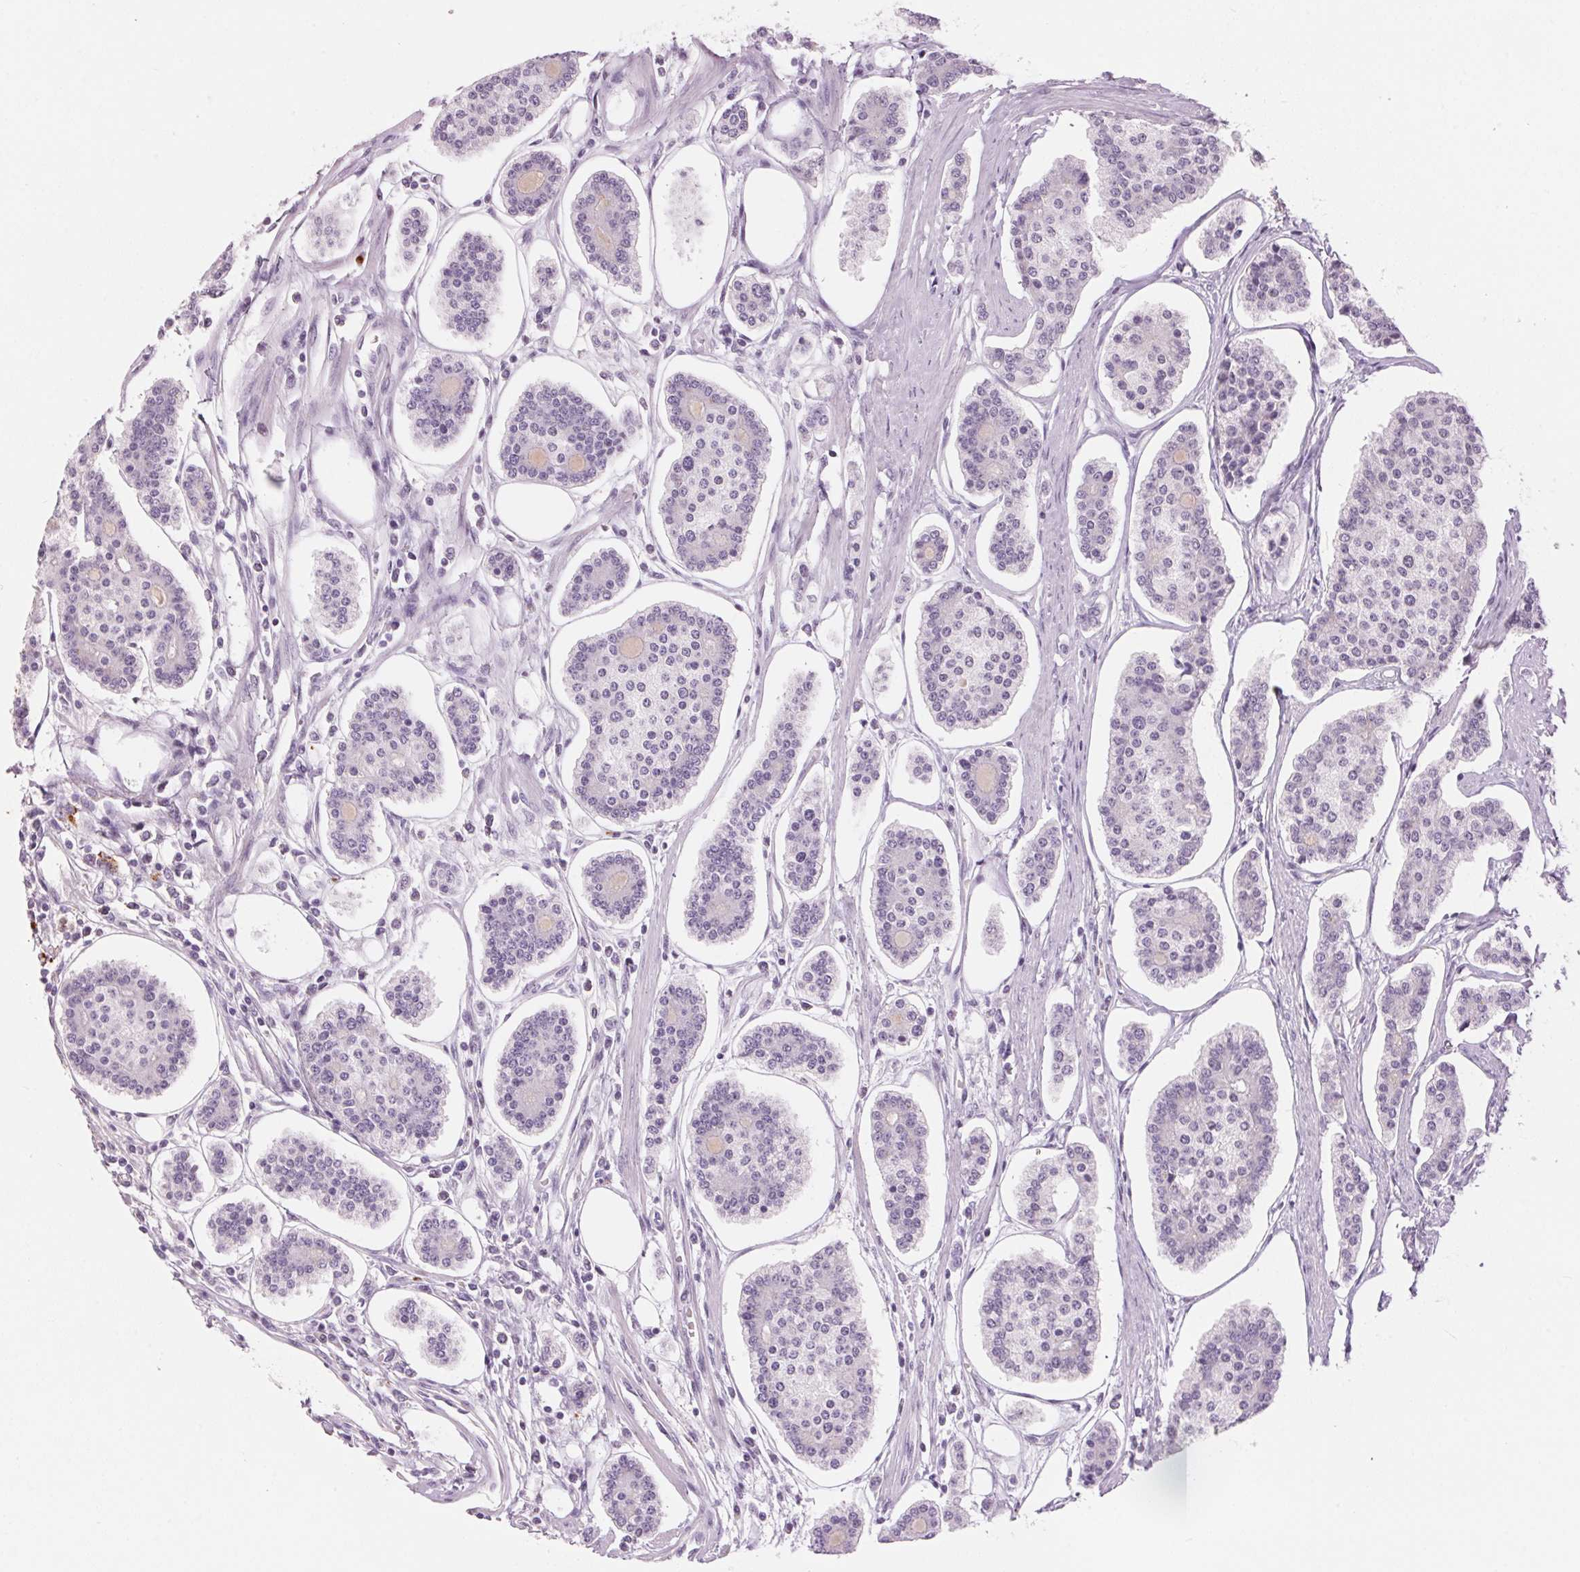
{"staining": {"intensity": "negative", "quantity": "none", "location": "none"}, "tissue": "carcinoid", "cell_type": "Tumor cells", "image_type": "cancer", "snomed": [{"axis": "morphology", "description": "Carcinoid, malignant, NOS"}, {"axis": "topography", "description": "Small intestine"}], "caption": "Immunohistochemical staining of human carcinoid (malignant) shows no significant positivity in tumor cells.", "gene": "KLK7", "patient": {"sex": "female", "age": 65}}